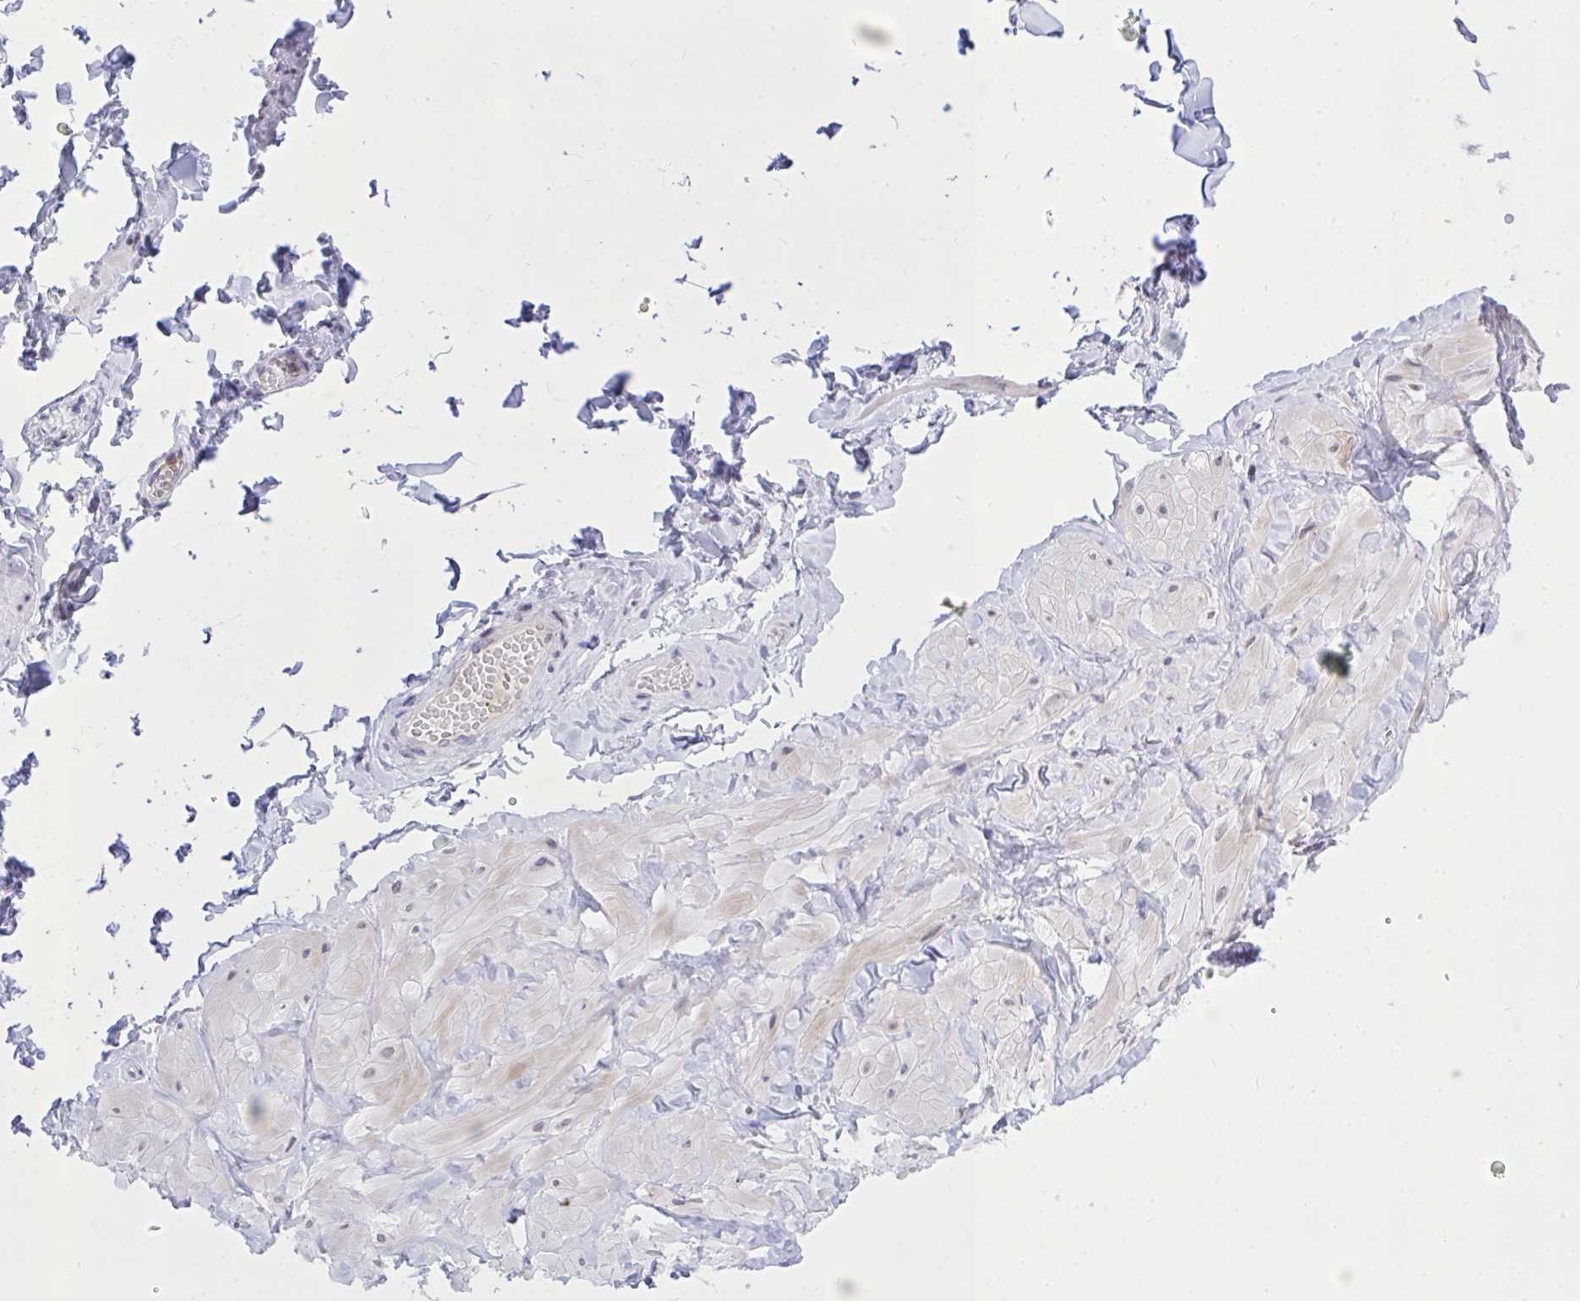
{"staining": {"intensity": "negative", "quantity": "none", "location": "none"}, "tissue": "adipose tissue", "cell_type": "Adipocytes", "image_type": "normal", "snomed": [{"axis": "morphology", "description": "Normal tissue, NOS"}, {"axis": "topography", "description": "Soft tissue"}, {"axis": "topography", "description": "Adipose tissue"}, {"axis": "topography", "description": "Vascular tissue"}, {"axis": "topography", "description": "Peripheral nerve tissue"}], "caption": "Immunohistochemistry histopathology image of normal adipose tissue stained for a protein (brown), which displays no staining in adipocytes. (DAB immunohistochemistry, high magnification).", "gene": "CXCL8", "patient": {"sex": "male", "age": 29}}